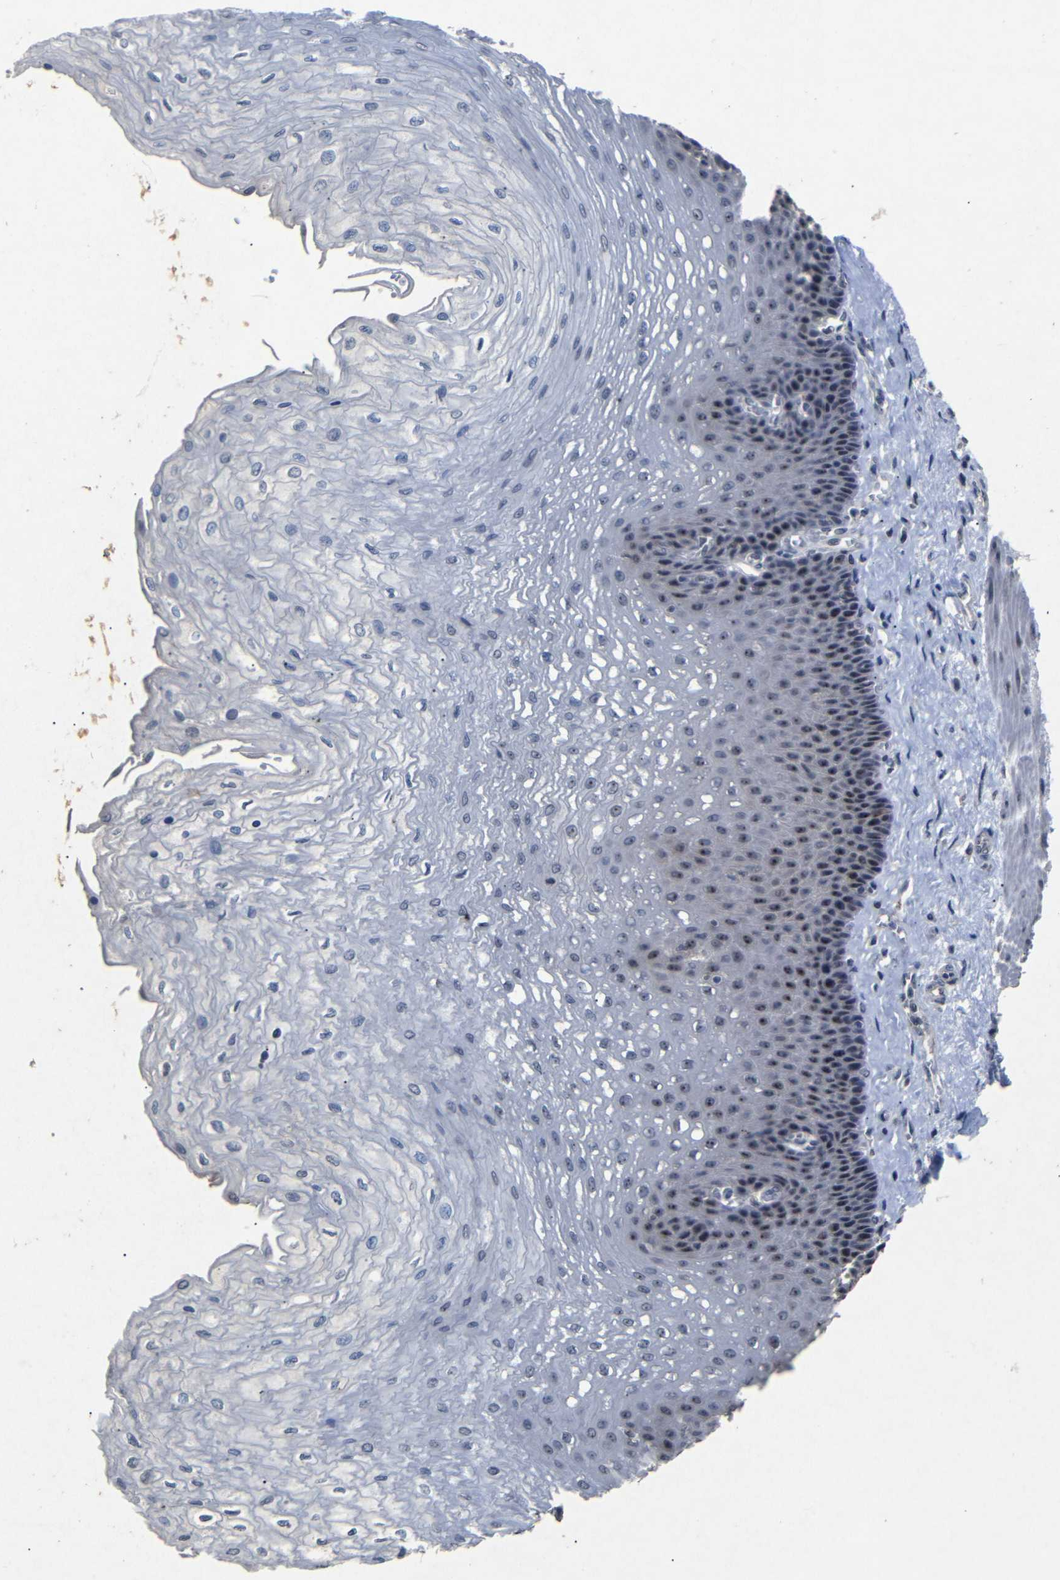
{"staining": {"intensity": "strong", "quantity": "25%-75%", "location": "nuclear"}, "tissue": "esophagus", "cell_type": "Squamous epithelial cells", "image_type": "normal", "snomed": [{"axis": "morphology", "description": "Normal tissue, NOS"}, {"axis": "topography", "description": "Esophagus"}], "caption": "IHC staining of unremarkable esophagus, which demonstrates high levels of strong nuclear expression in about 25%-75% of squamous epithelial cells indicating strong nuclear protein expression. The staining was performed using DAB (brown) for protein detection and nuclei were counterstained in hematoxylin (blue).", "gene": "PARN", "patient": {"sex": "female", "age": 72}}